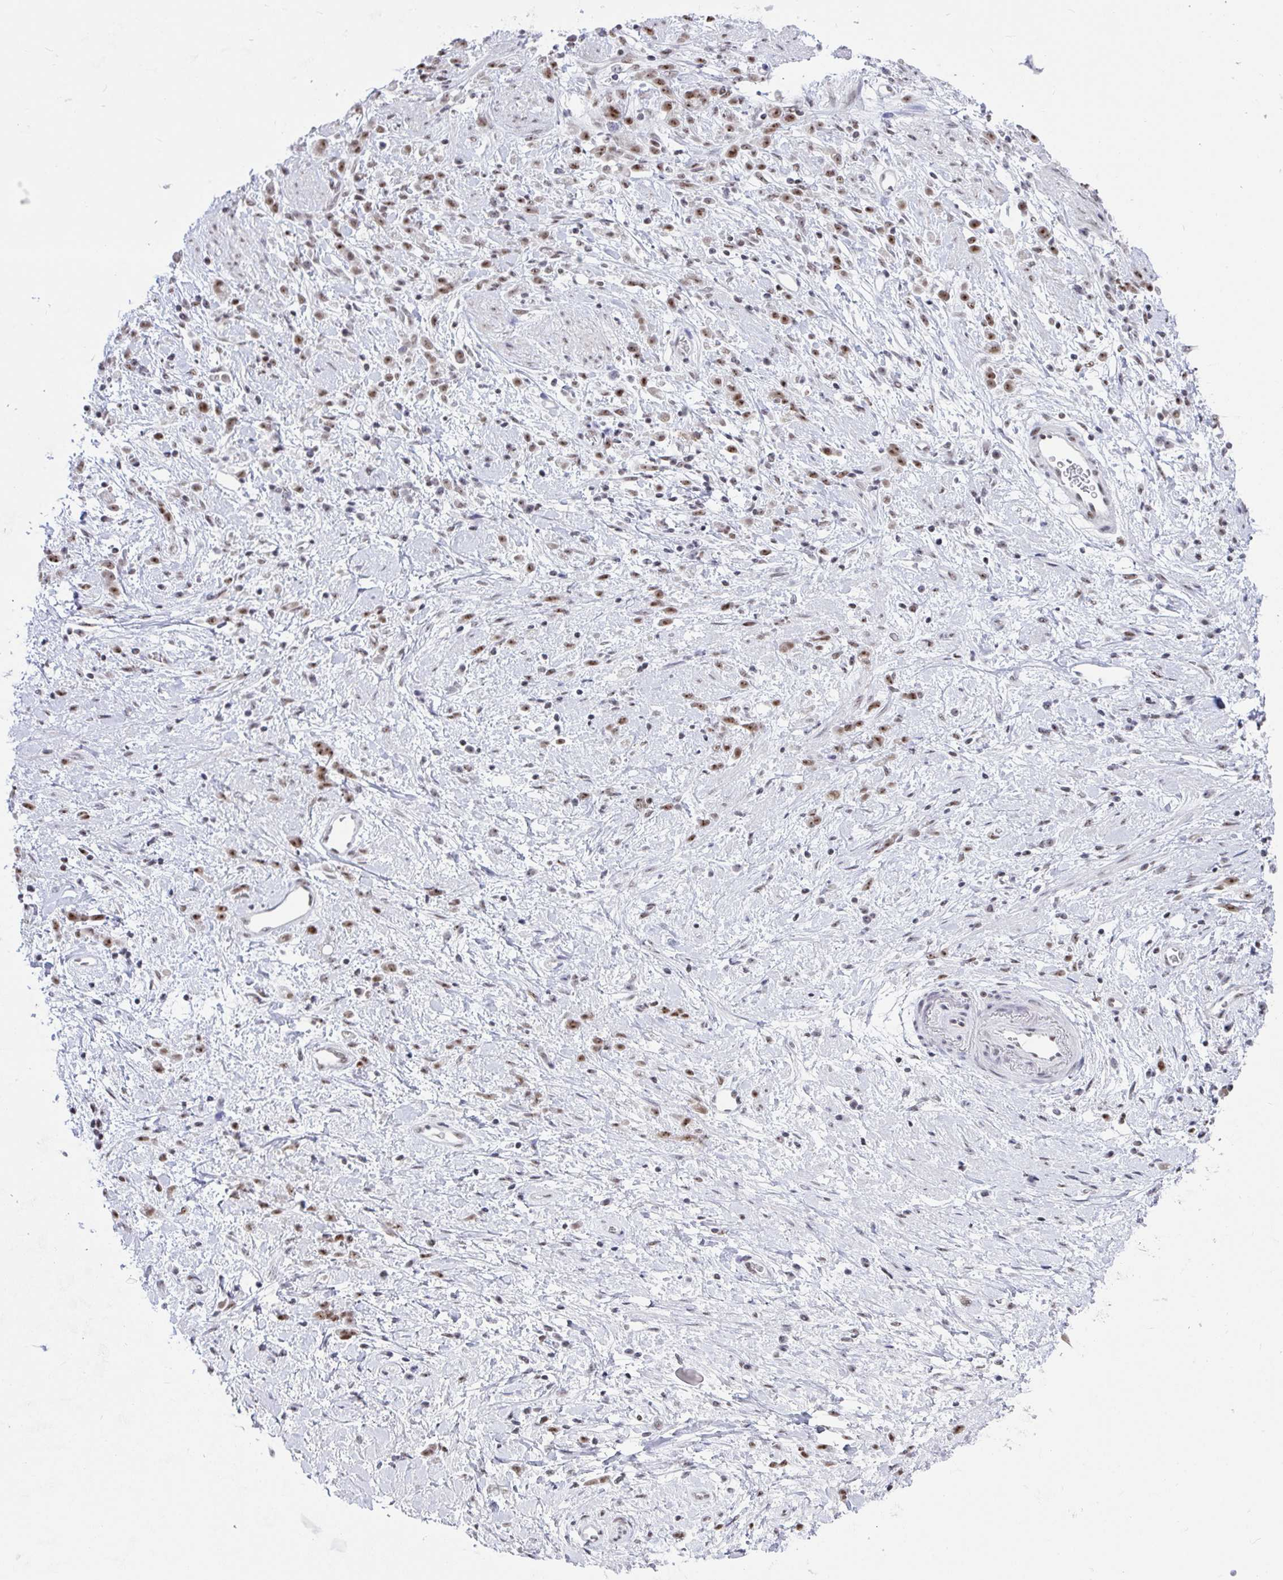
{"staining": {"intensity": "moderate", "quantity": ">75%", "location": "nuclear"}, "tissue": "stomach cancer", "cell_type": "Tumor cells", "image_type": "cancer", "snomed": [{"axis": "morphology", "description": "Adenocarcinoma, NOS"}, {"axis": "topography", "description": "Stomach"}], "caption": "Immunohistochemical staining of human stomach adenocarcinoma displays moderate nuclear protein positivity in approximately >75% of tumor cells. (IHC, brightfield microscopy, high magnification).", "gene": "SUPT16H", "patient": {"sex": "female", "age": 60}}